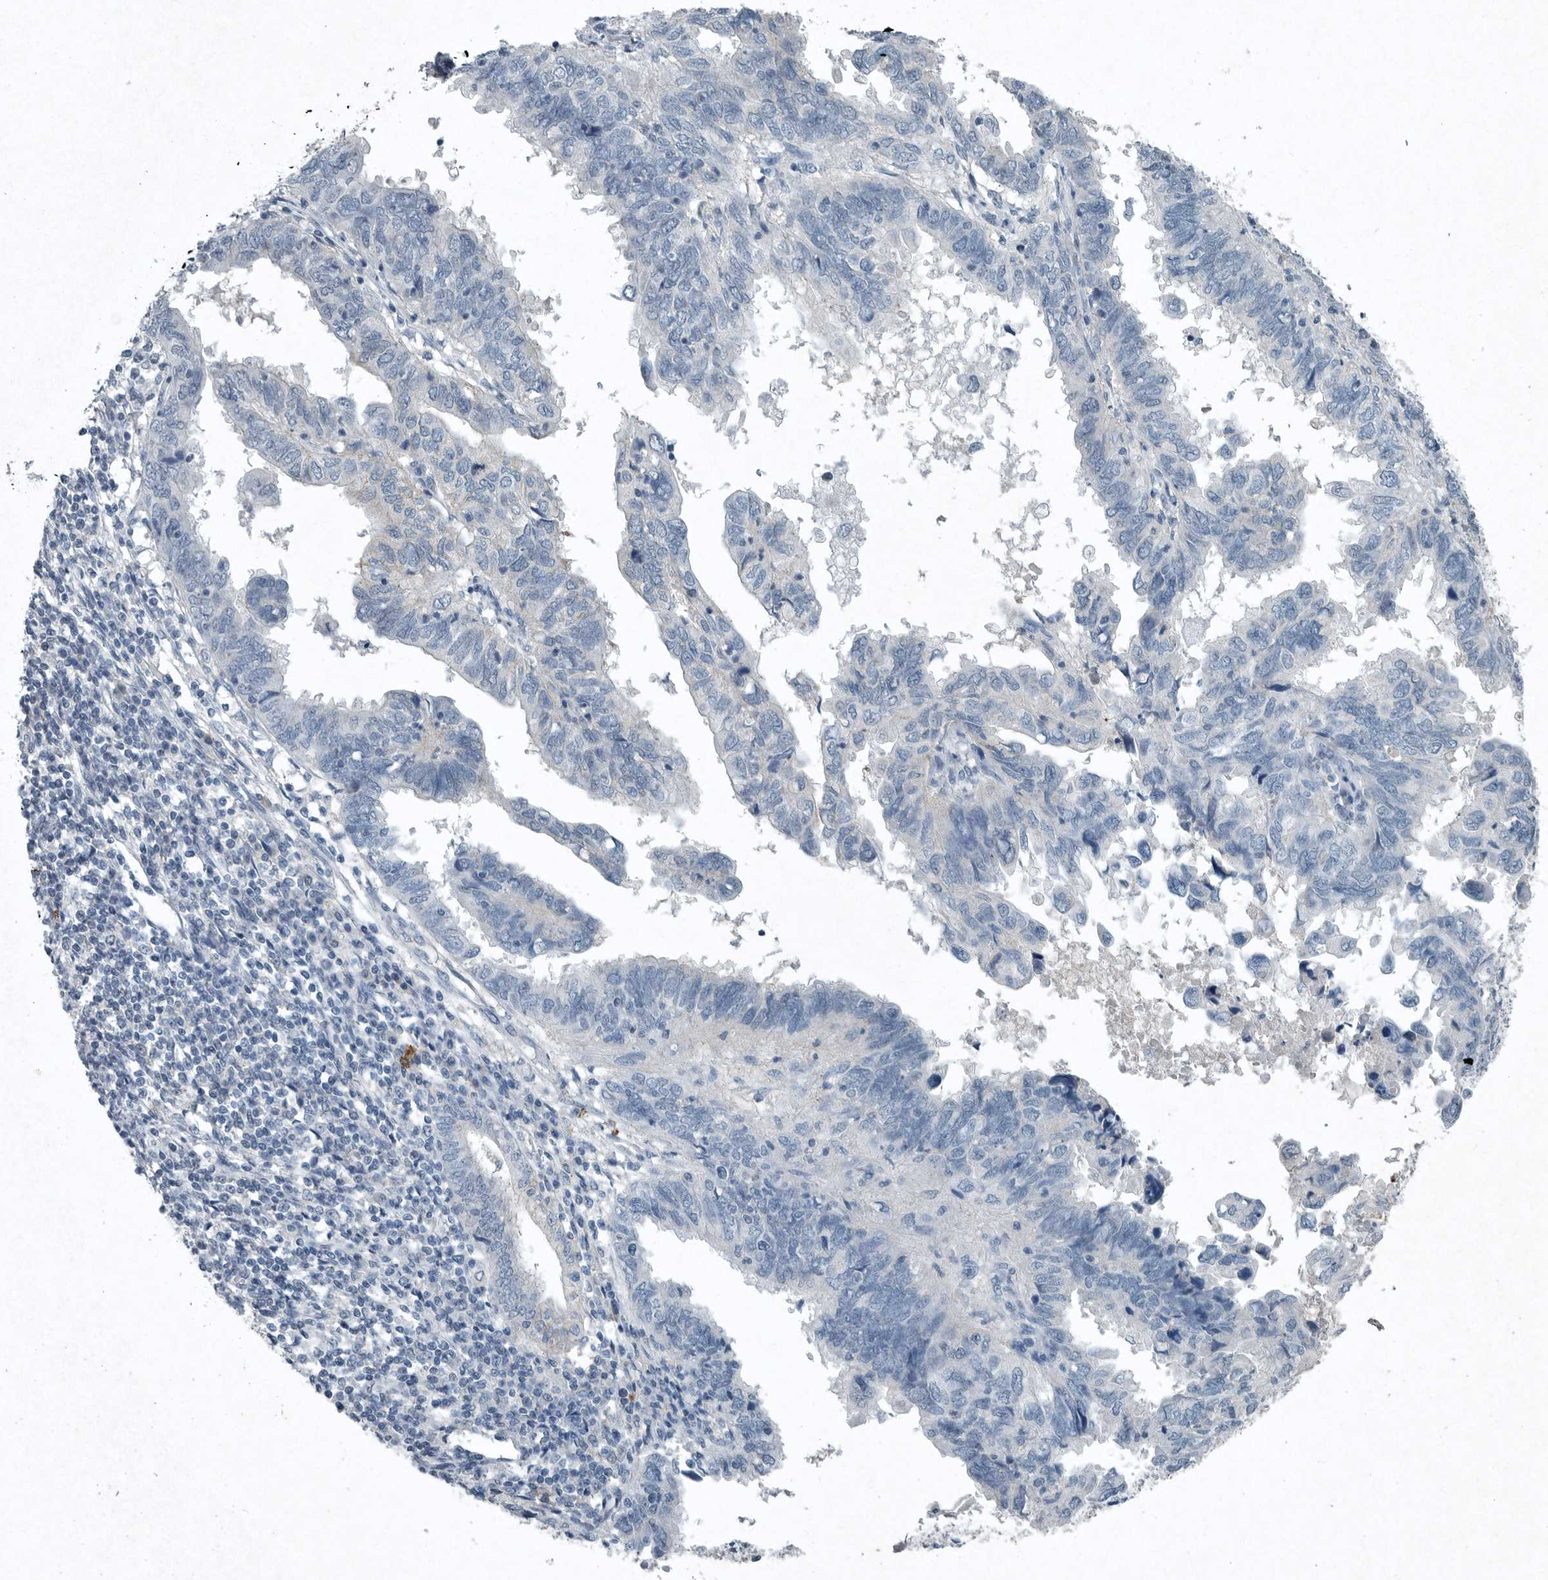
{"staining": {"intensity": "negative", "quantity": "none", "location": "none"}, "tissue": "endometrial cancer", "cell_type": "Tumor cells", "image_type": "cancer", "snomed": [{"axis": "morphology", "description": "Adenocarcinoma, NOS"}, {"axis": "topography", "description": "Uterus"}], "caption": "Protein analysis of endometrial cancer exhibits no significant expression in tumor cells.", "gene": "IL20", "patient": {"sex": "female", "age": 77}}